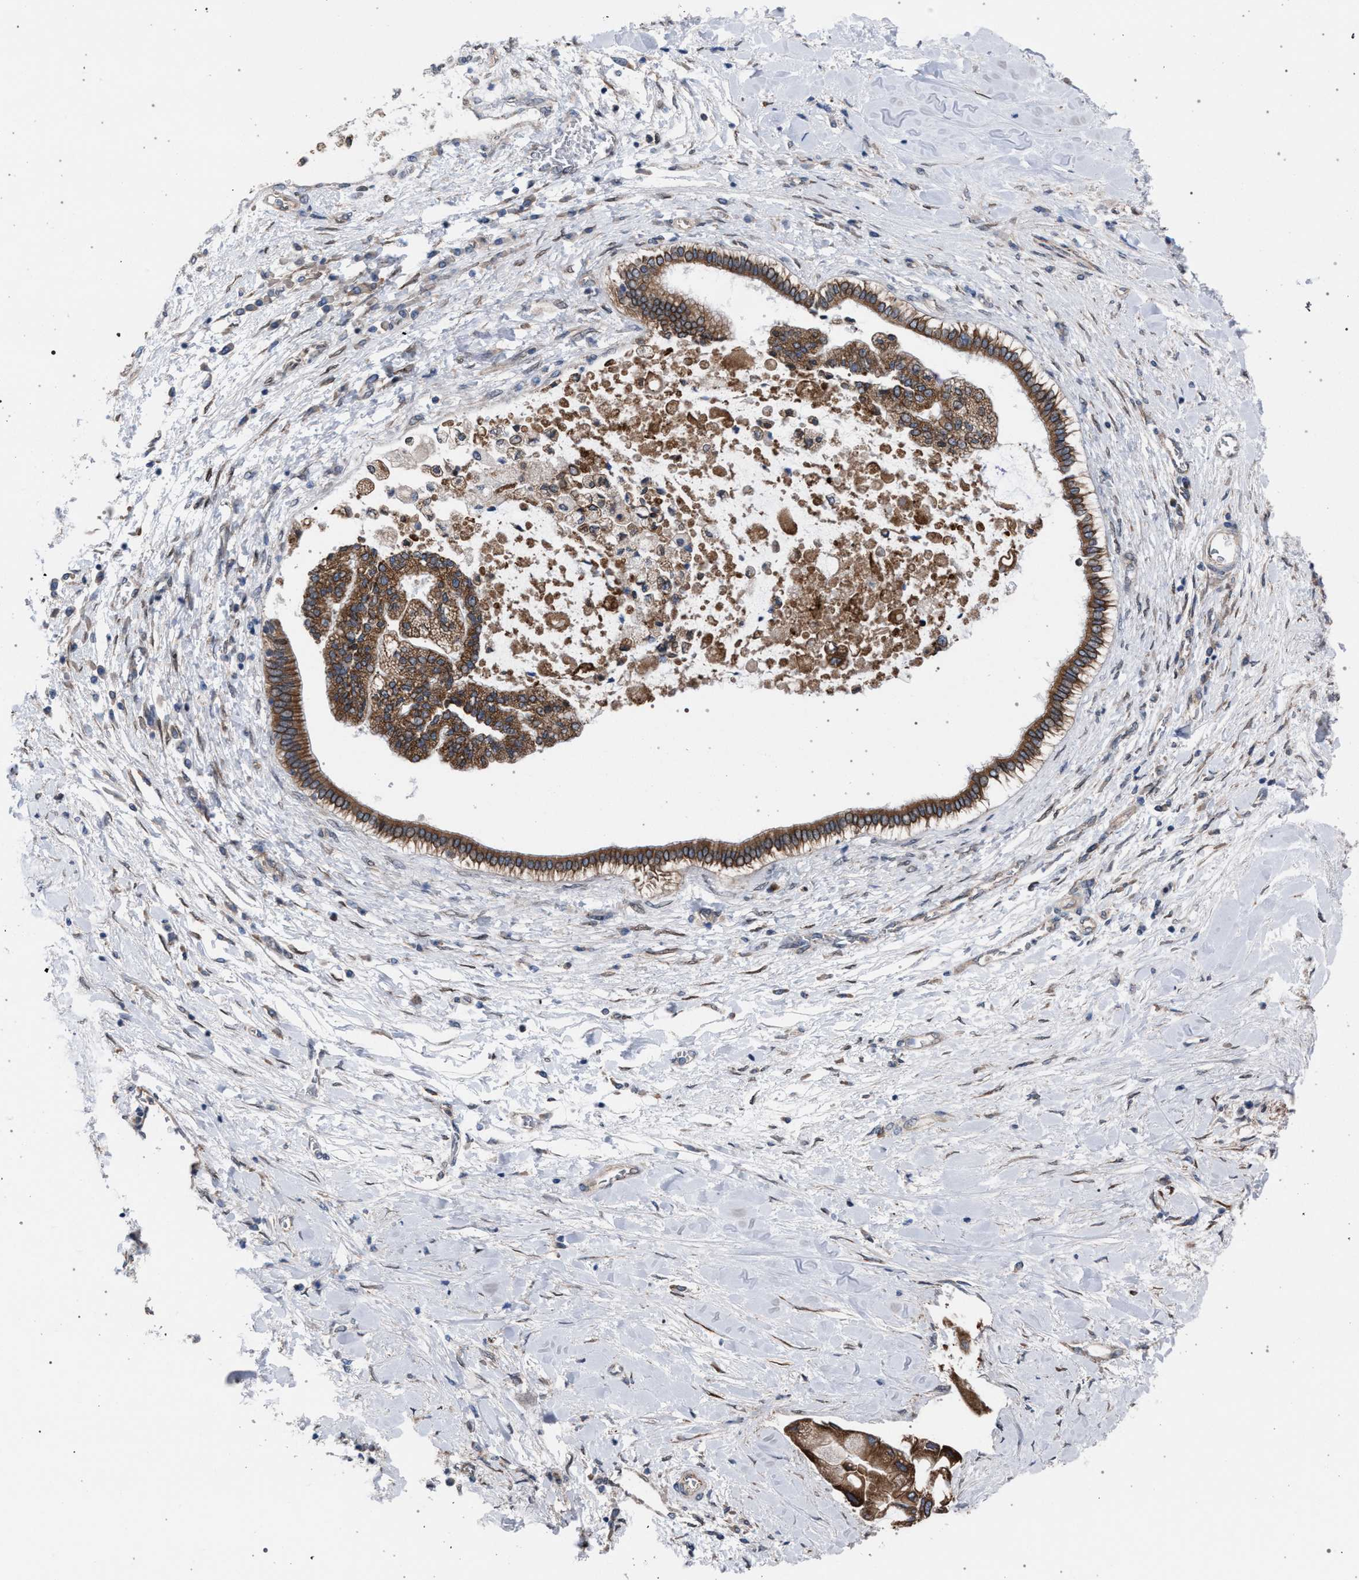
{"staining": {"intensity": "strong", "quantity": ">75%", "location": "cytoplasmic/membranous"}, "tissue": "liver cancer", "cell_type": "Tumor cells", "image_type": "cancer", "snomed": [{"axis": "morphology", "description": "Cholangiocarcinoma"}, {"axis": "topography", "description": "Liver"}], "caption": "High-magnification brightfield microscopy of liver cancer stained with DAB (brown) and counterstained with hematoxylin (blue). tumor cells exhibit strong cytoplasmic/membranous staining is appreciated in about>75% of cells.", "gene": "ARPC5L", "patient": {"sex": "male", "age": 50}}